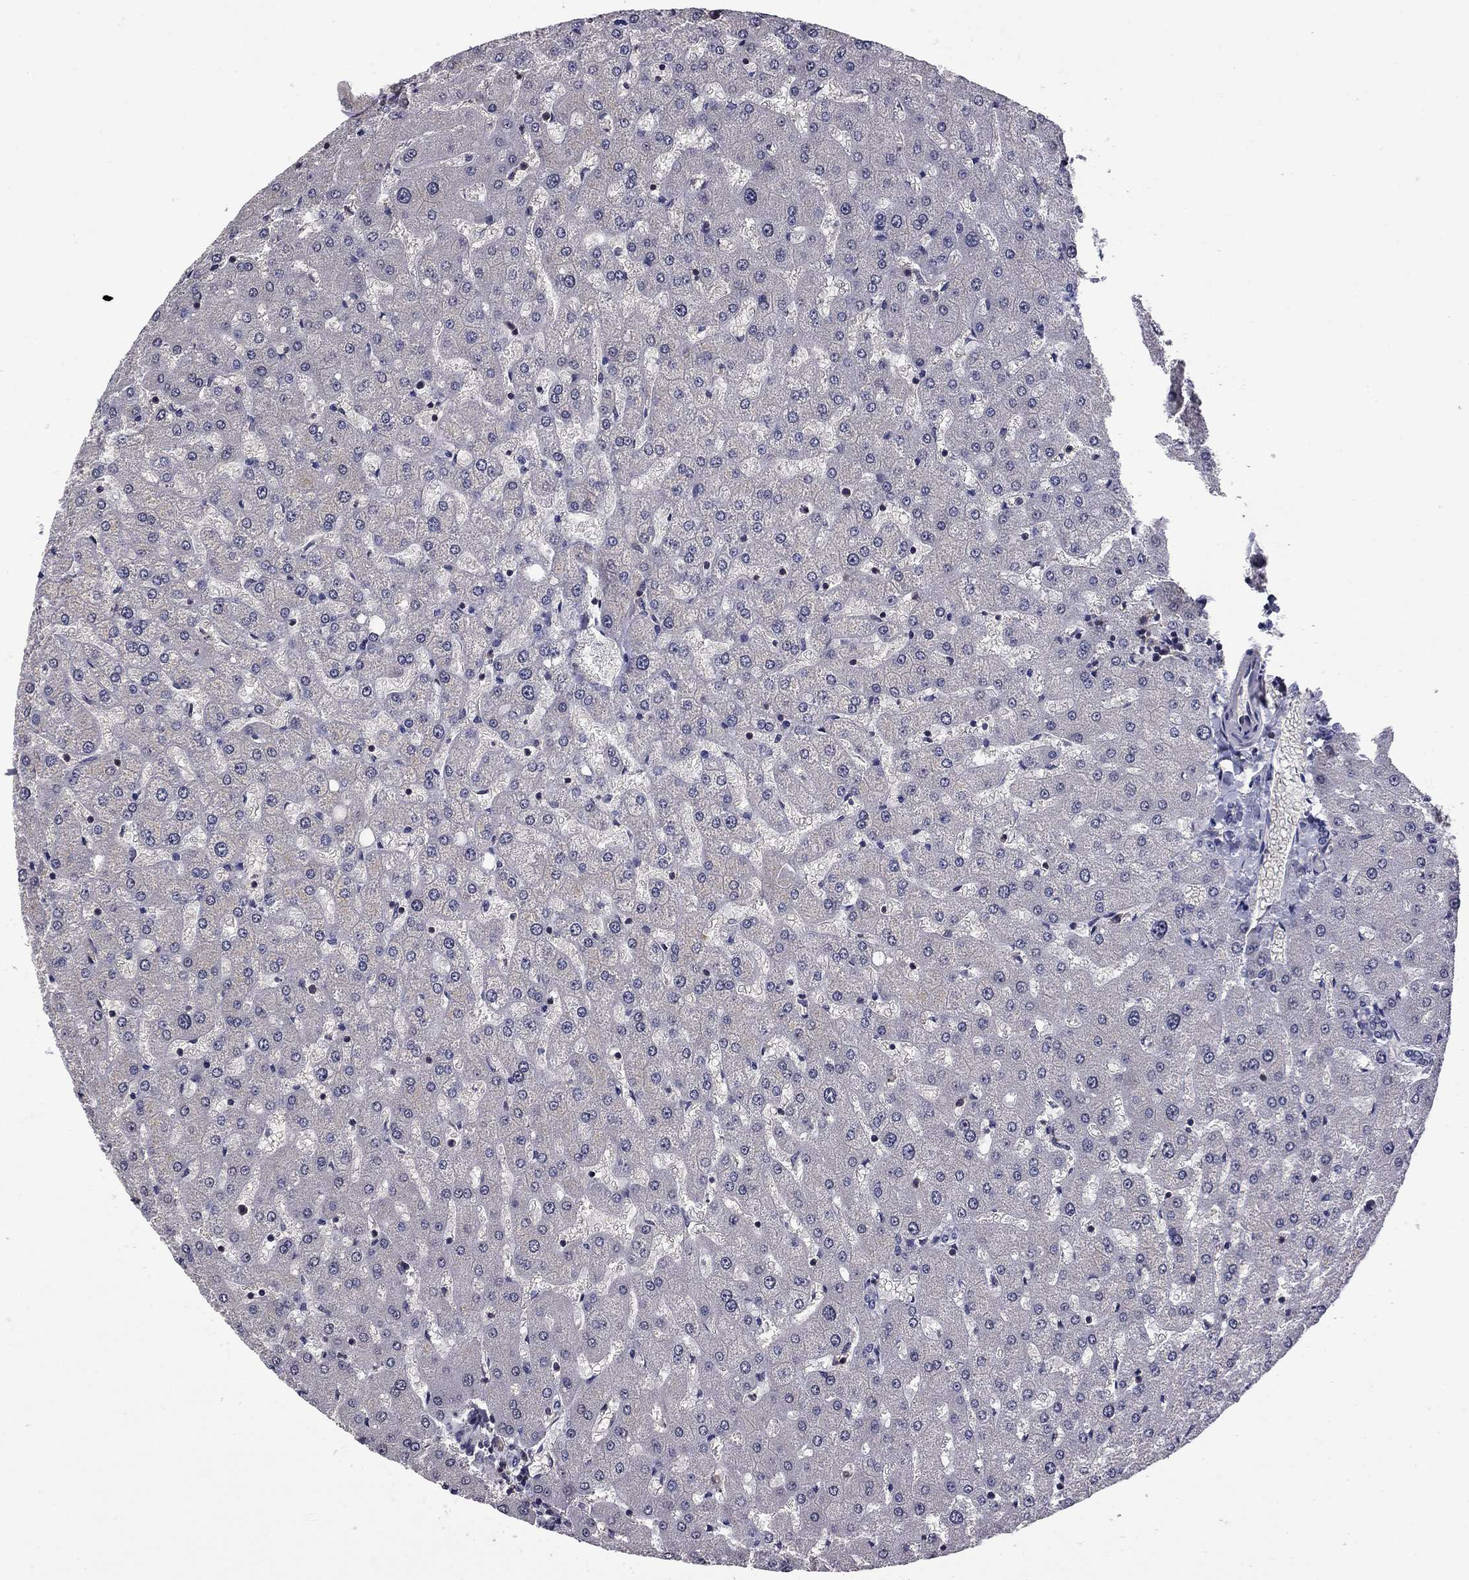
{"staining": {"intensity": "negative", "quantity": "none", "location": "none"}, "tissue": "liver", "cell_type": "Cholangiocytes", "image_type": "normal", "snomed": [{"axis": "morphology", "description": "Normal tissue, NOS"}, {"axis": "topography", "description": "Liver"}], "caption": "The IHC photomicrograph has no significant positivity in cholangiocytes of liver.", "gene": "ARHGAP45", "patient": {"sex": "female", "age": 50}}